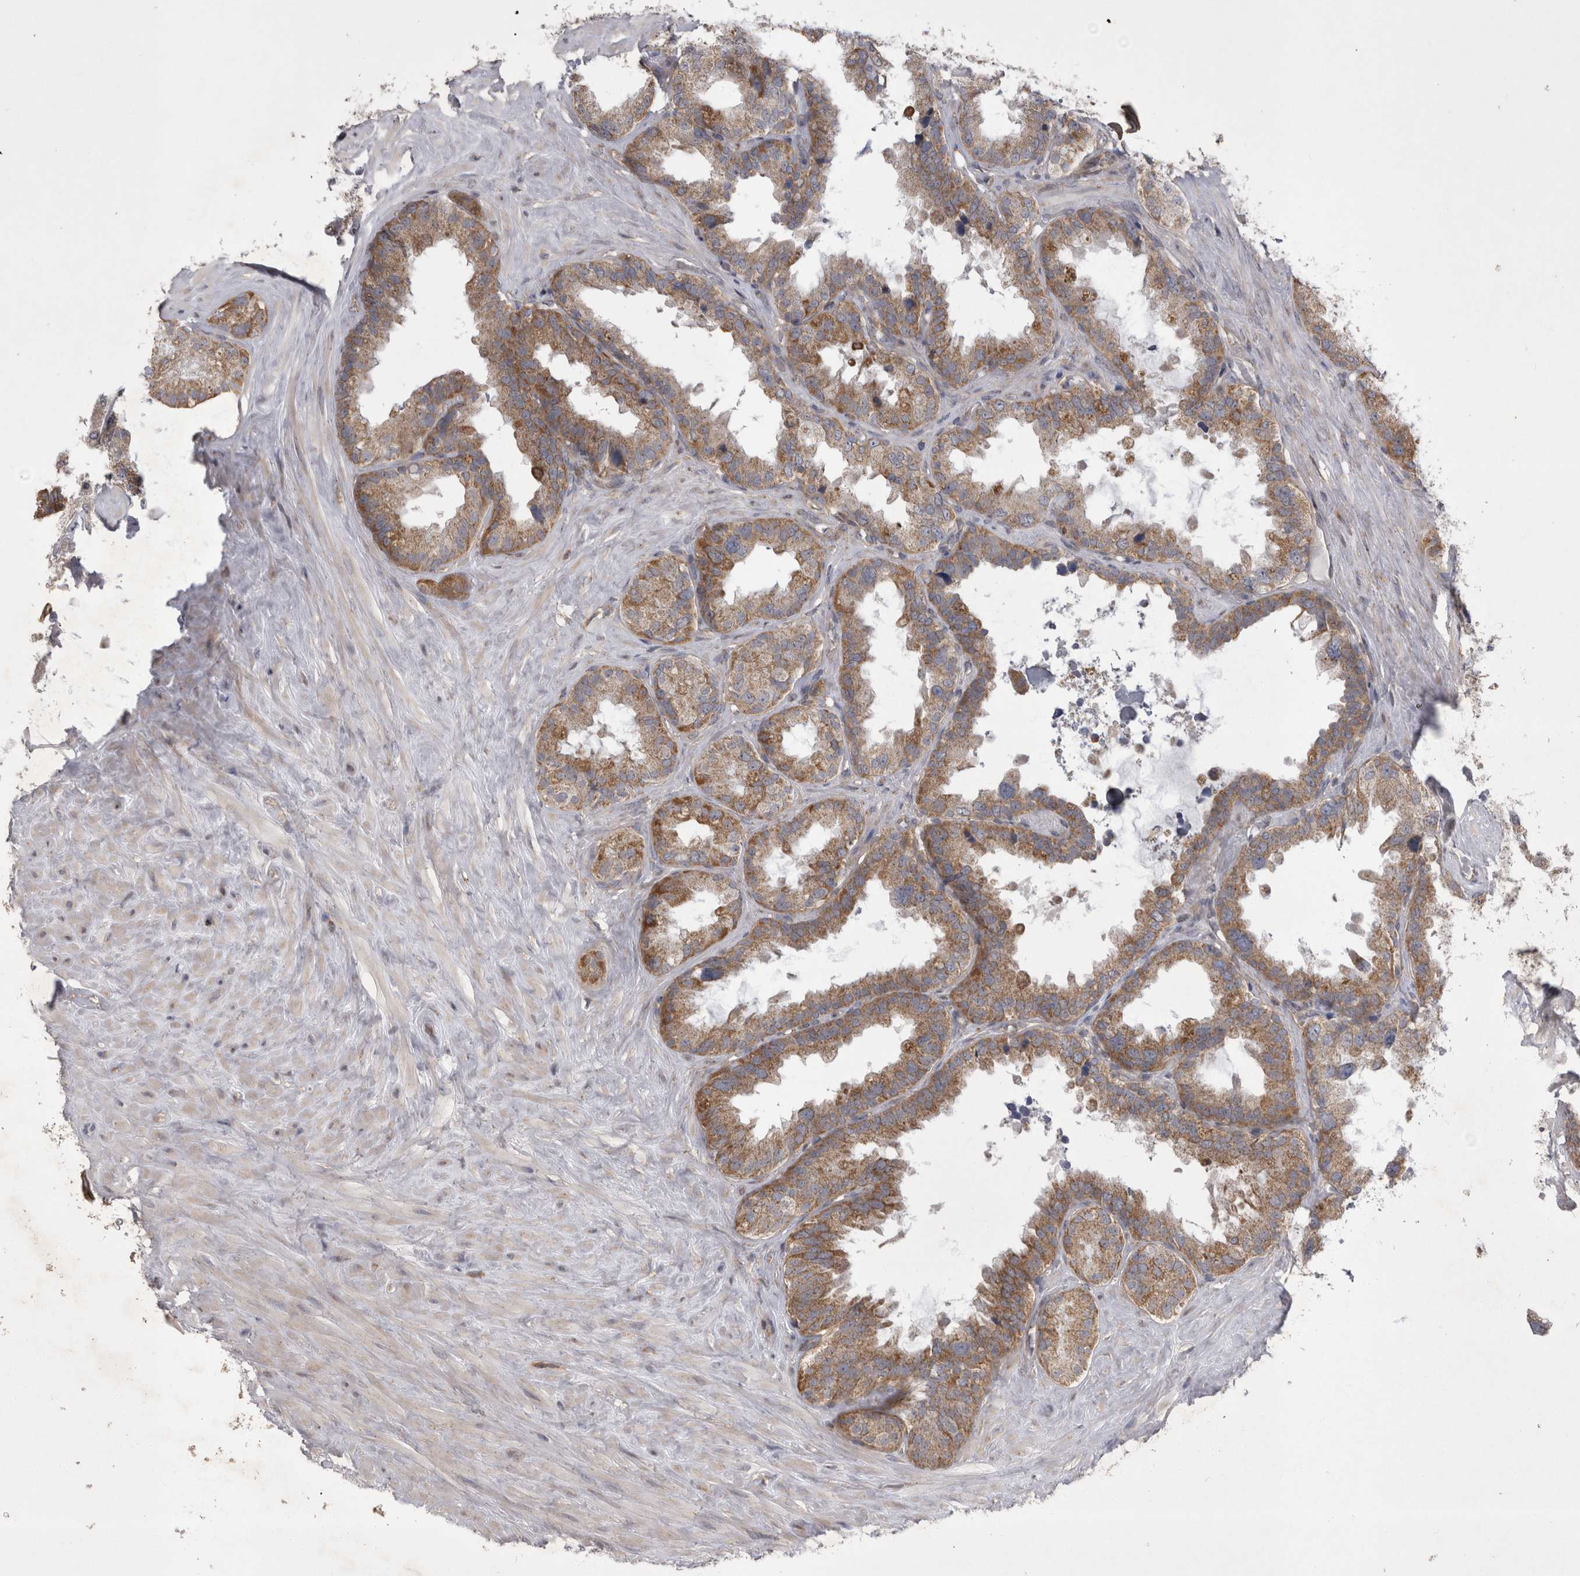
{"staining": {"intensity": "weak", "quantity": ">75%", "location": "cytoplasmic/membranous"}, "tissue": "seminal vesicle", "cell_type": "Glandular cells", "image_type": "normal", "snomed": [{"axis": "morphology", "description": "Normal tissue, NOS"}, {"axis": "topography", "description": "Seminal veicle"}], "caption": "A low amount of weak cytoplasmic/membranous expression is appreciated in about >75% of glandular cells in unremarkable seminal vesicle. (Brightfield microscopy of DAB IHC at high magnification).", "gene": "TSPOAP1", "patient": {"sex": "male", "age": 80}}